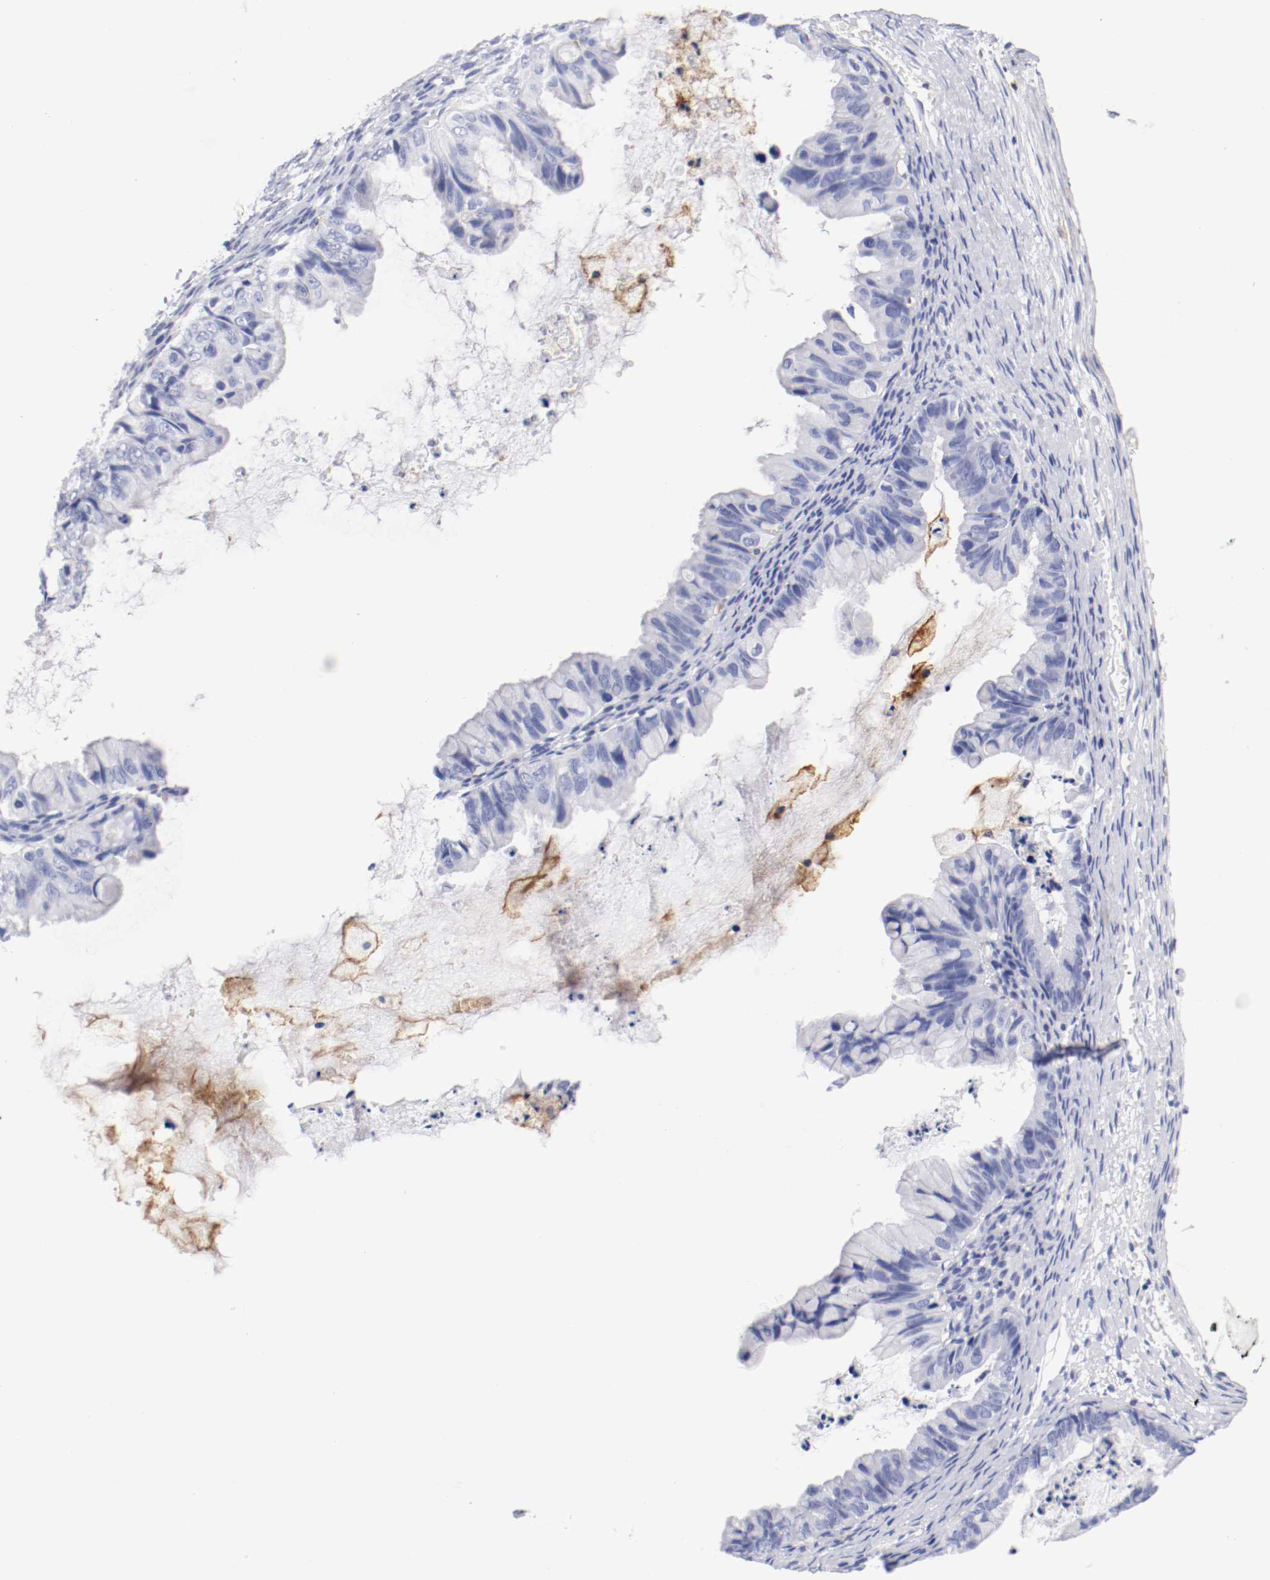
{"staining": {"intensity": "negative", "quantity": "none", "location": "none"}, "tissue": "ovarian cancer", "cell_type": "Tumor cells", "image_type": "cancer", "snomed": [{"axis": "morphology", "description": "Cystadenocarcinoma, mucinous, NOS"}, {"axis": "topography", "description": "Ovary"}], "caption": "High power microscopy image of an immunohistochemistry (IHC) image of ovarian cancer (mucinous cystadenocarcinoma), revealing no significant staining in tumor cells.", "gene": "ITGAX", "patient": {"sex": "female", "age": 36}}